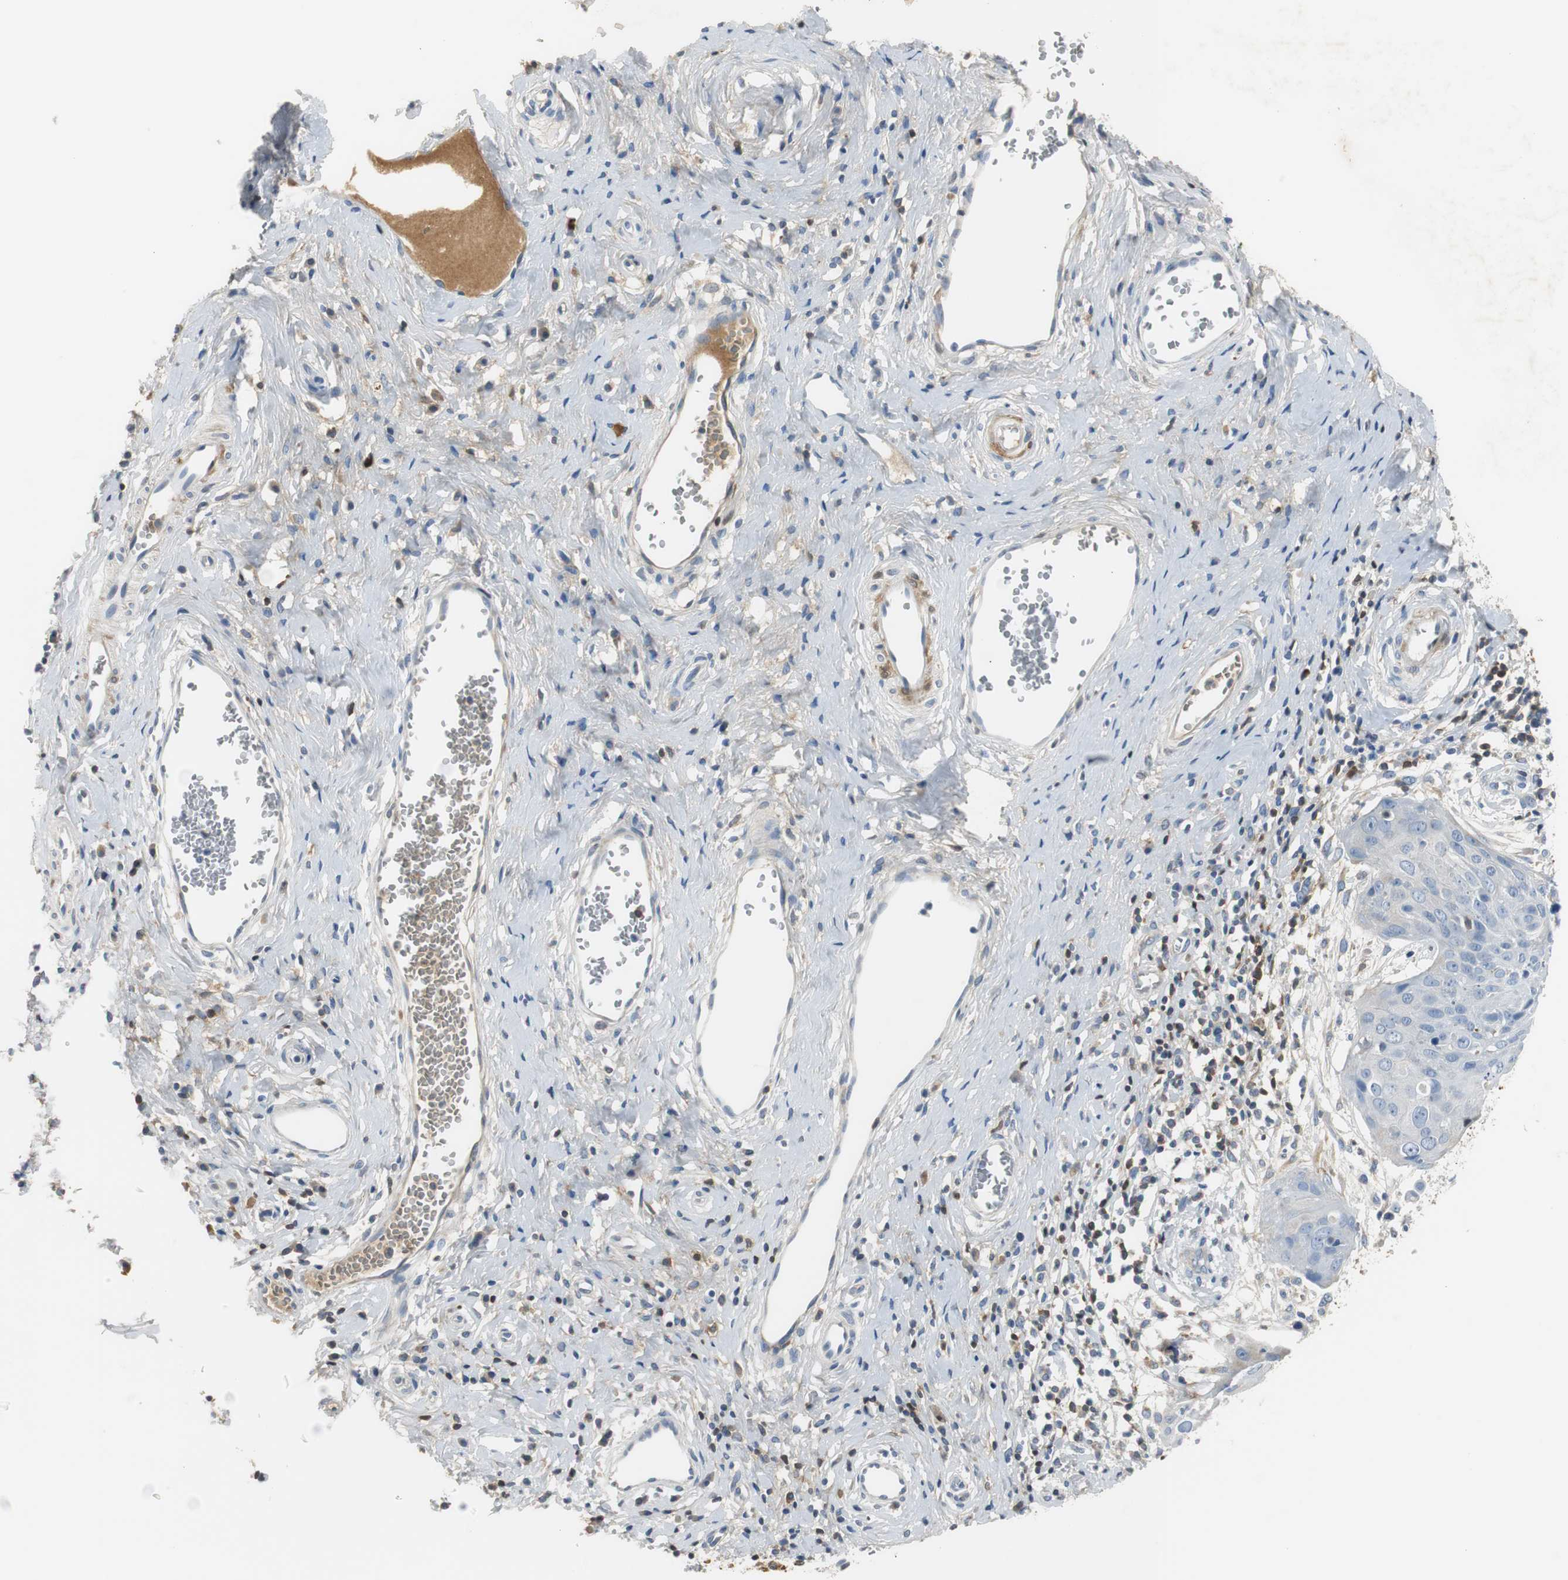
{"staining": {"intensity": "negative", "quantity": "none", "location": "none"}, "tissue": "cervical cancer", "cell_type": "Tumor cells", "image_type": "cancer", "snomed": [{"axis": "morphology", "description": "Squamous cell carcinoma, NOS"}, {"axis": "topography", "description": "Cervix"}], "caption": "Tumor cells are negative for brown protein staining in cervical cancer.", "gene": "SERPINF1", "patient": {"sex": "female", "age": 38}}